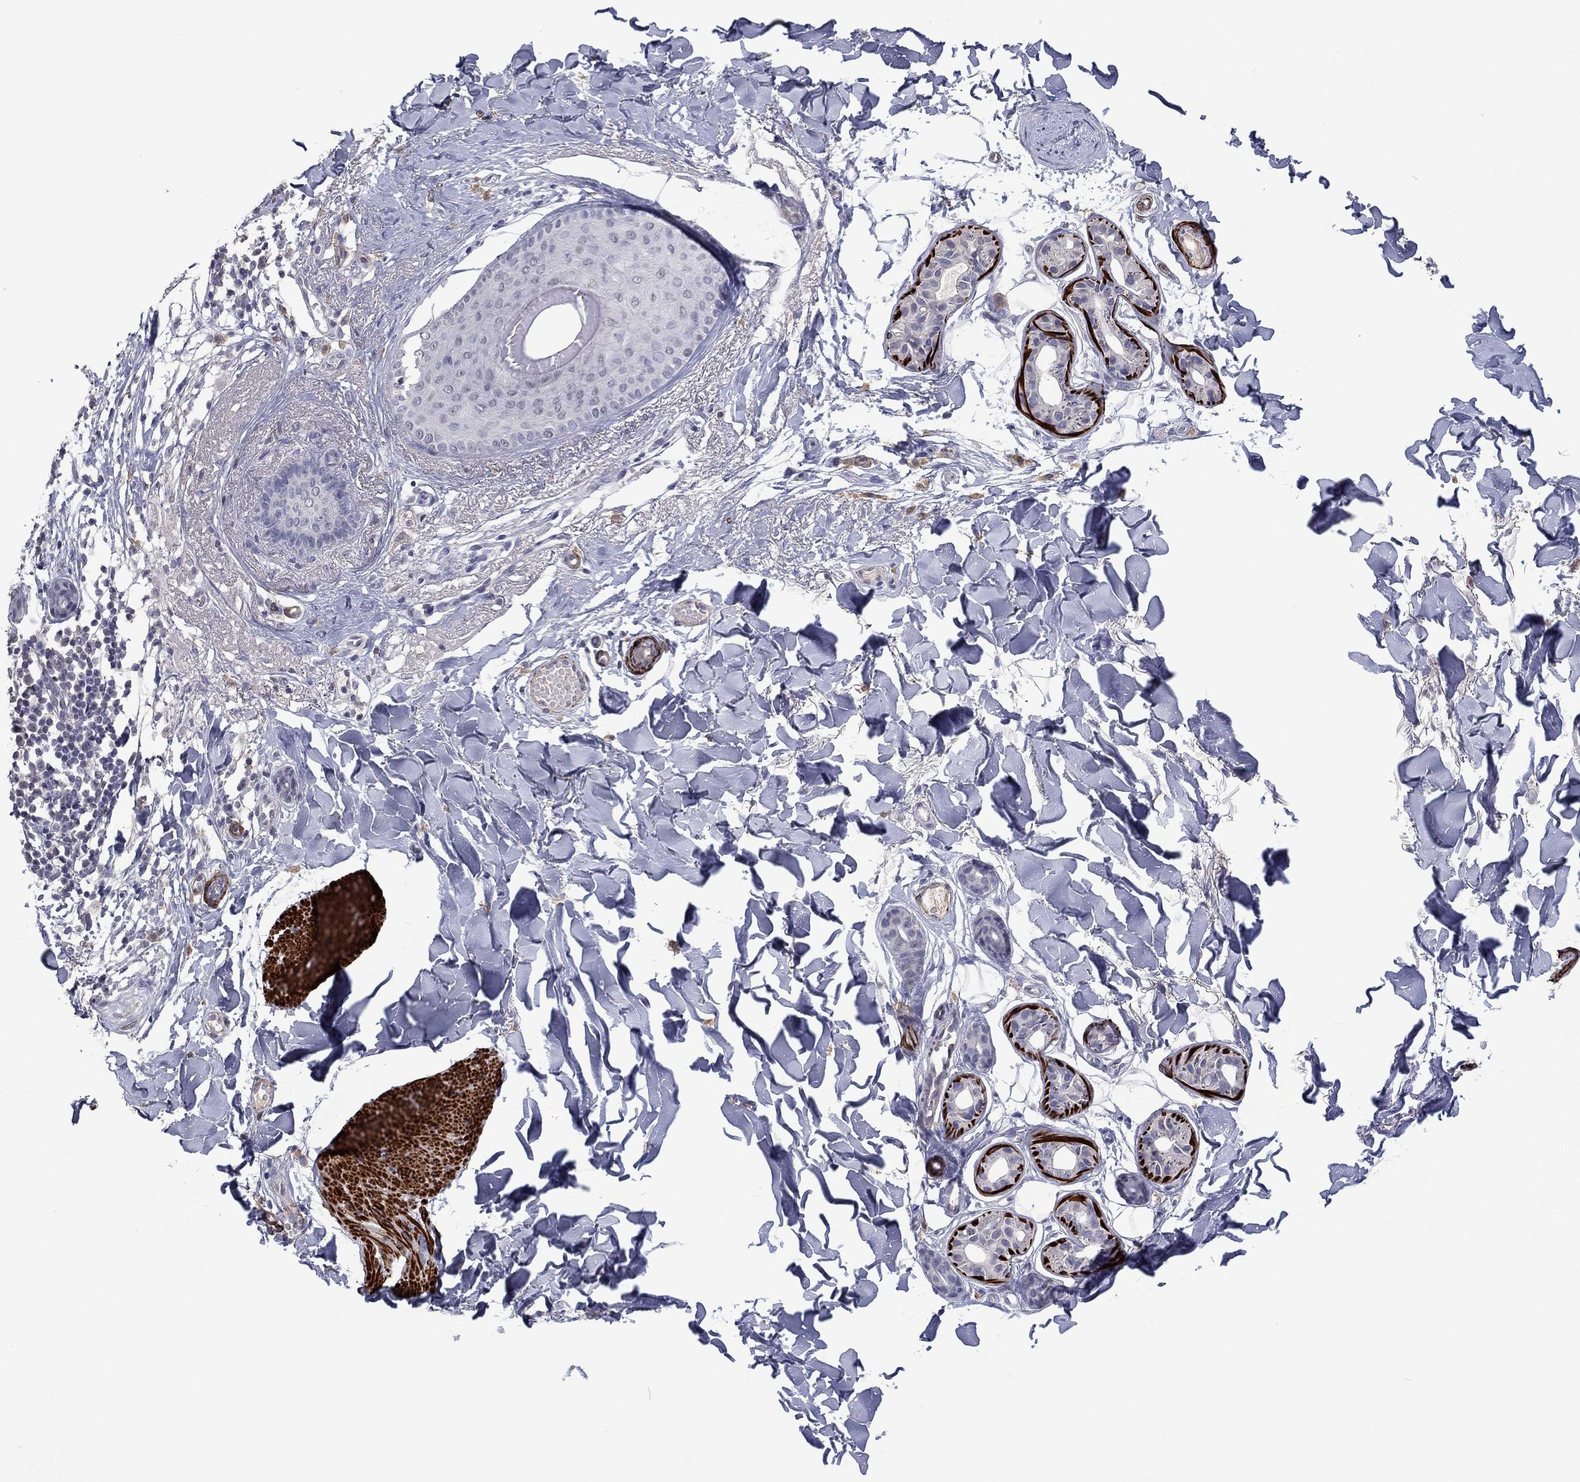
{"staining": {"intensity": "negative", "quantity": "none", "location": "none"}, "tissue": "skin cancer", "cell_type": "Tumor cells", "image_type": "cancer", "snomed": [{"axis": "morphology", "description": "Normal tissue, NOS"}, {"axis": "morphology", "description": "Basal cell carcinoma"}, {"axis": "topography", "description": "Skin"}], "caption": "Skin cancer was stained to show a protein in brown. There is no significant staining in tumor cells.", "gene": "IP6K3", "patient": {"sex": "male", "age": 84}}